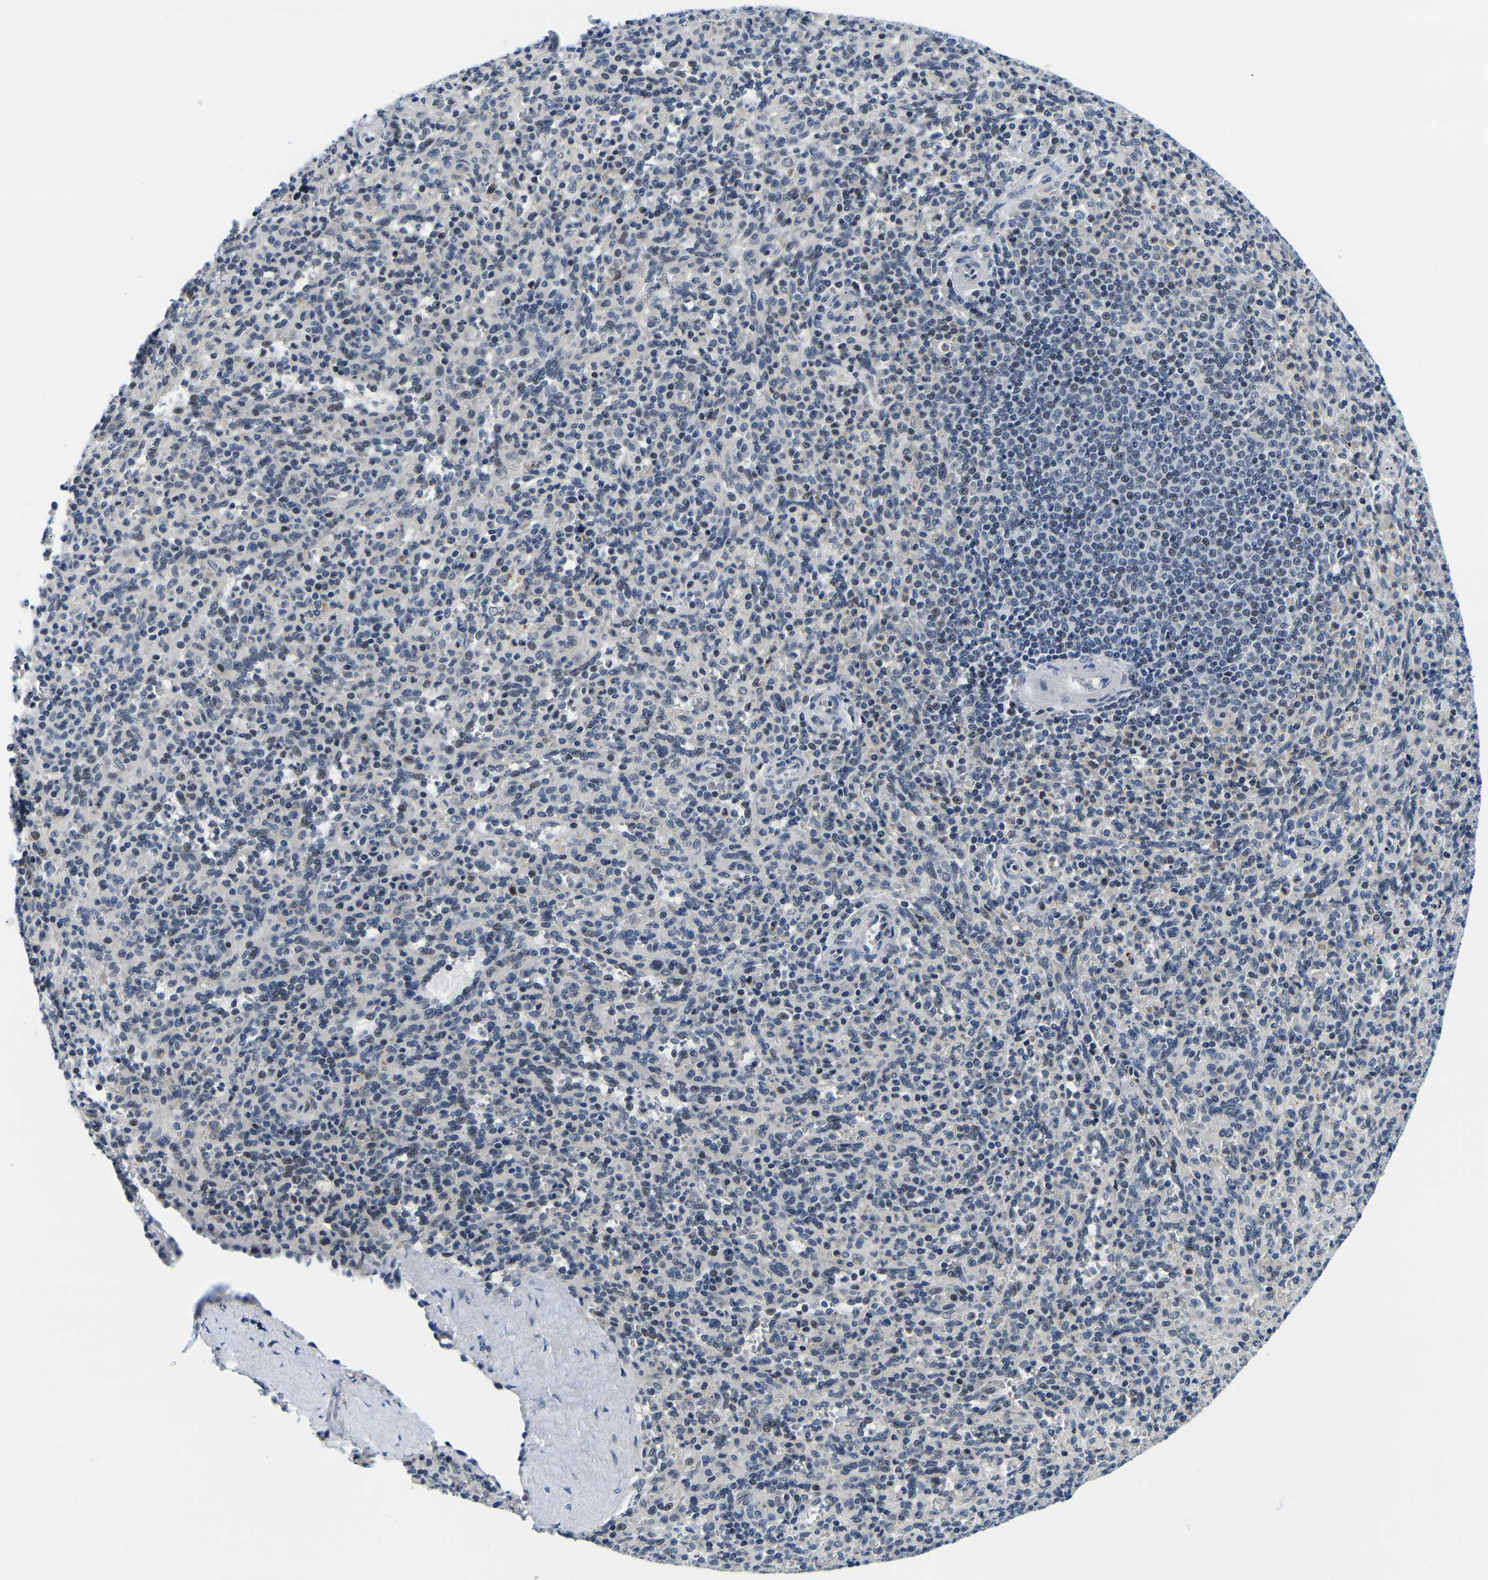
{"staining": {"intensity": "negative", "quantity": "none", "location": "none"}, "tissue": "spleen", "cell_type": "Cells in red pulp", "image_type": "normal", "snomed": [{"axis": "morphology", "description": "Normal tissue, NOS"}, {"axis": "topography", "description": "Spleen"}], "caption": "Immunohistochemistry histopathology image of benign spleen stained for a protein (brown), which reveals no staining in cells in red pulp.", "gene": "POLDIP3", "patient": {"sex": "male", "age": 36}}